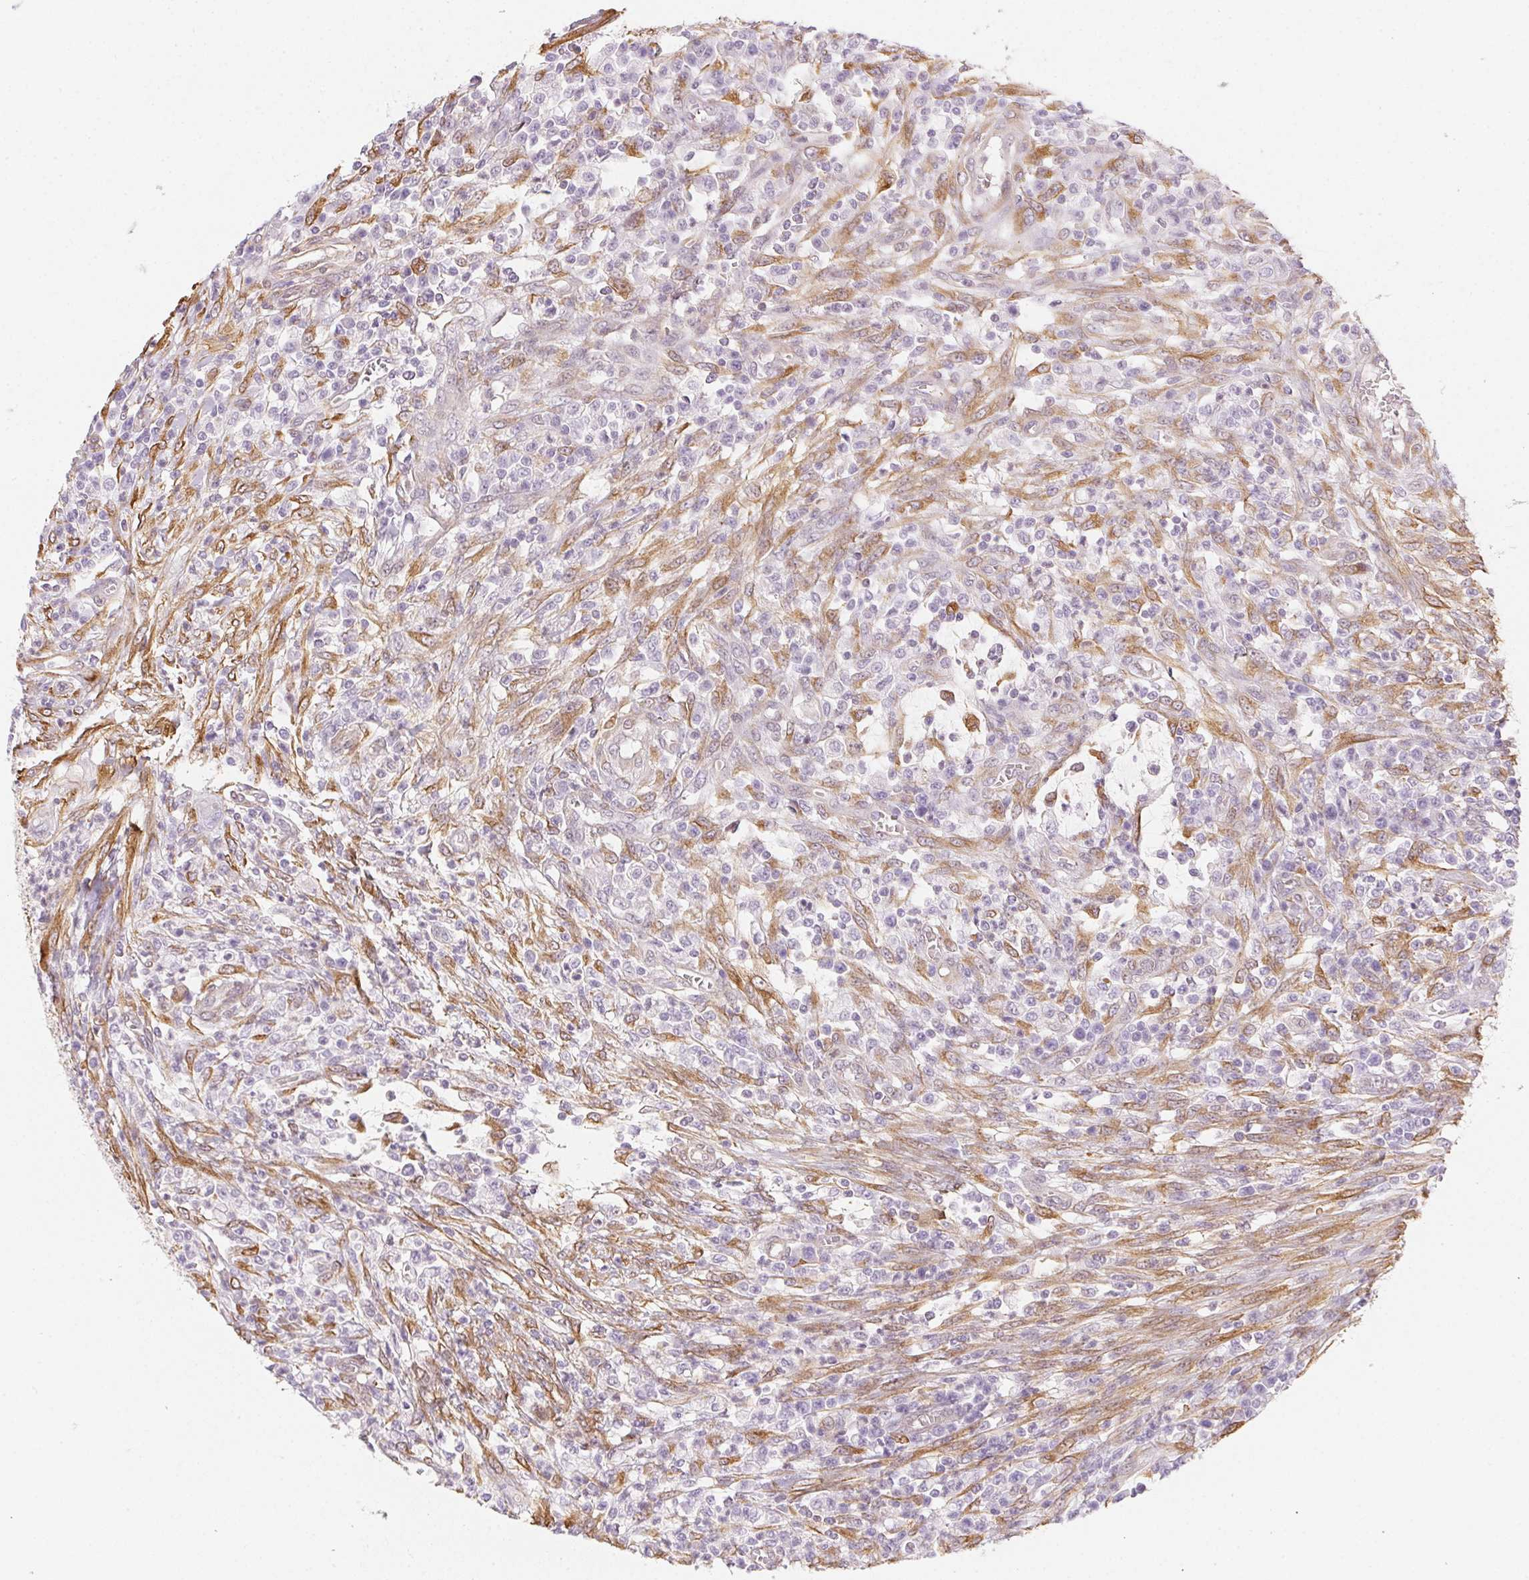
{"staining": {"intensity": "moderate", "quantity": "<25%", "location": "cytoplasmic/membranous"}, "tissue": "colorectal cancer", "cell_type": "Tumor cells", "image_type": "cancer", "snomed": [{"axis": "morphology", "description": "Adenocarcinoma, NOS"}, {"axis": "topography", "description": "Colon"}], "caption": "Tumor cells reveal low levels of moderate cytoplasmic/membranous expression in approximately <25% of cells in colorectal adenocarcinoma.", "gene": "RSBN1", "patient": {"sex": "male", "age": 65}}